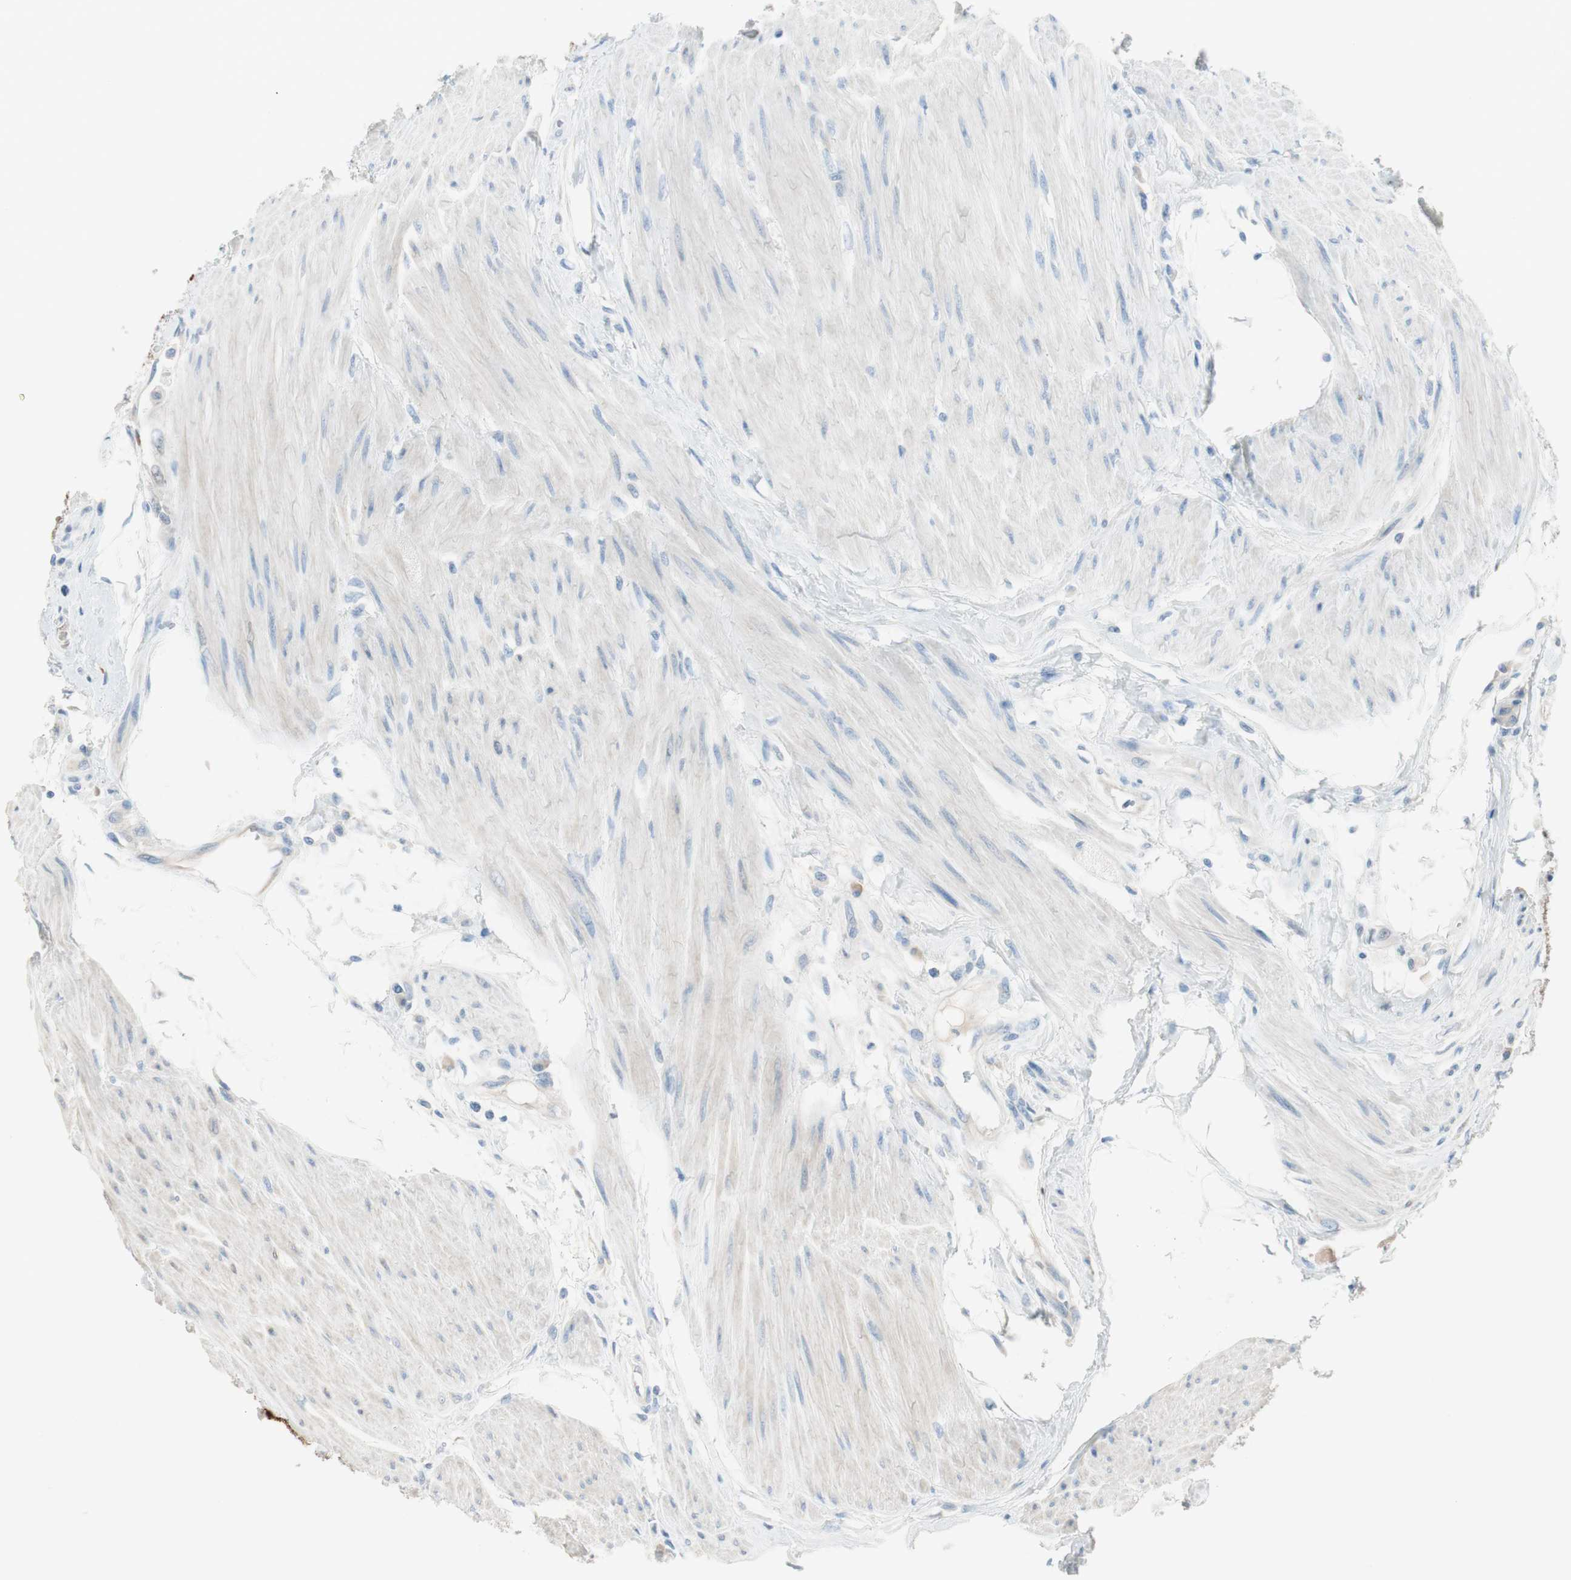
{"staining": {"intensity": "weak", "quantity": ">75%", "location": "cytoplasmic/membranous"}, "tissue": "colorectal cancer", "cell_type": "Tumor cells", "image_type": "cancer", "snomed": [{"axis": "morphology", "description": "Adenocarcinoma, NOS"}, {"axis": "topography", "description": "Rectum"}], "caption": "The image reveals immunohistochemical staining of adenocarcinoma (colorectal). There is weak cytoplasmic/membranous expression is seen in approximately >75% of tumor cells.", "gene": "SPINK4", "patient": {"sex": "male", "age": 63}}